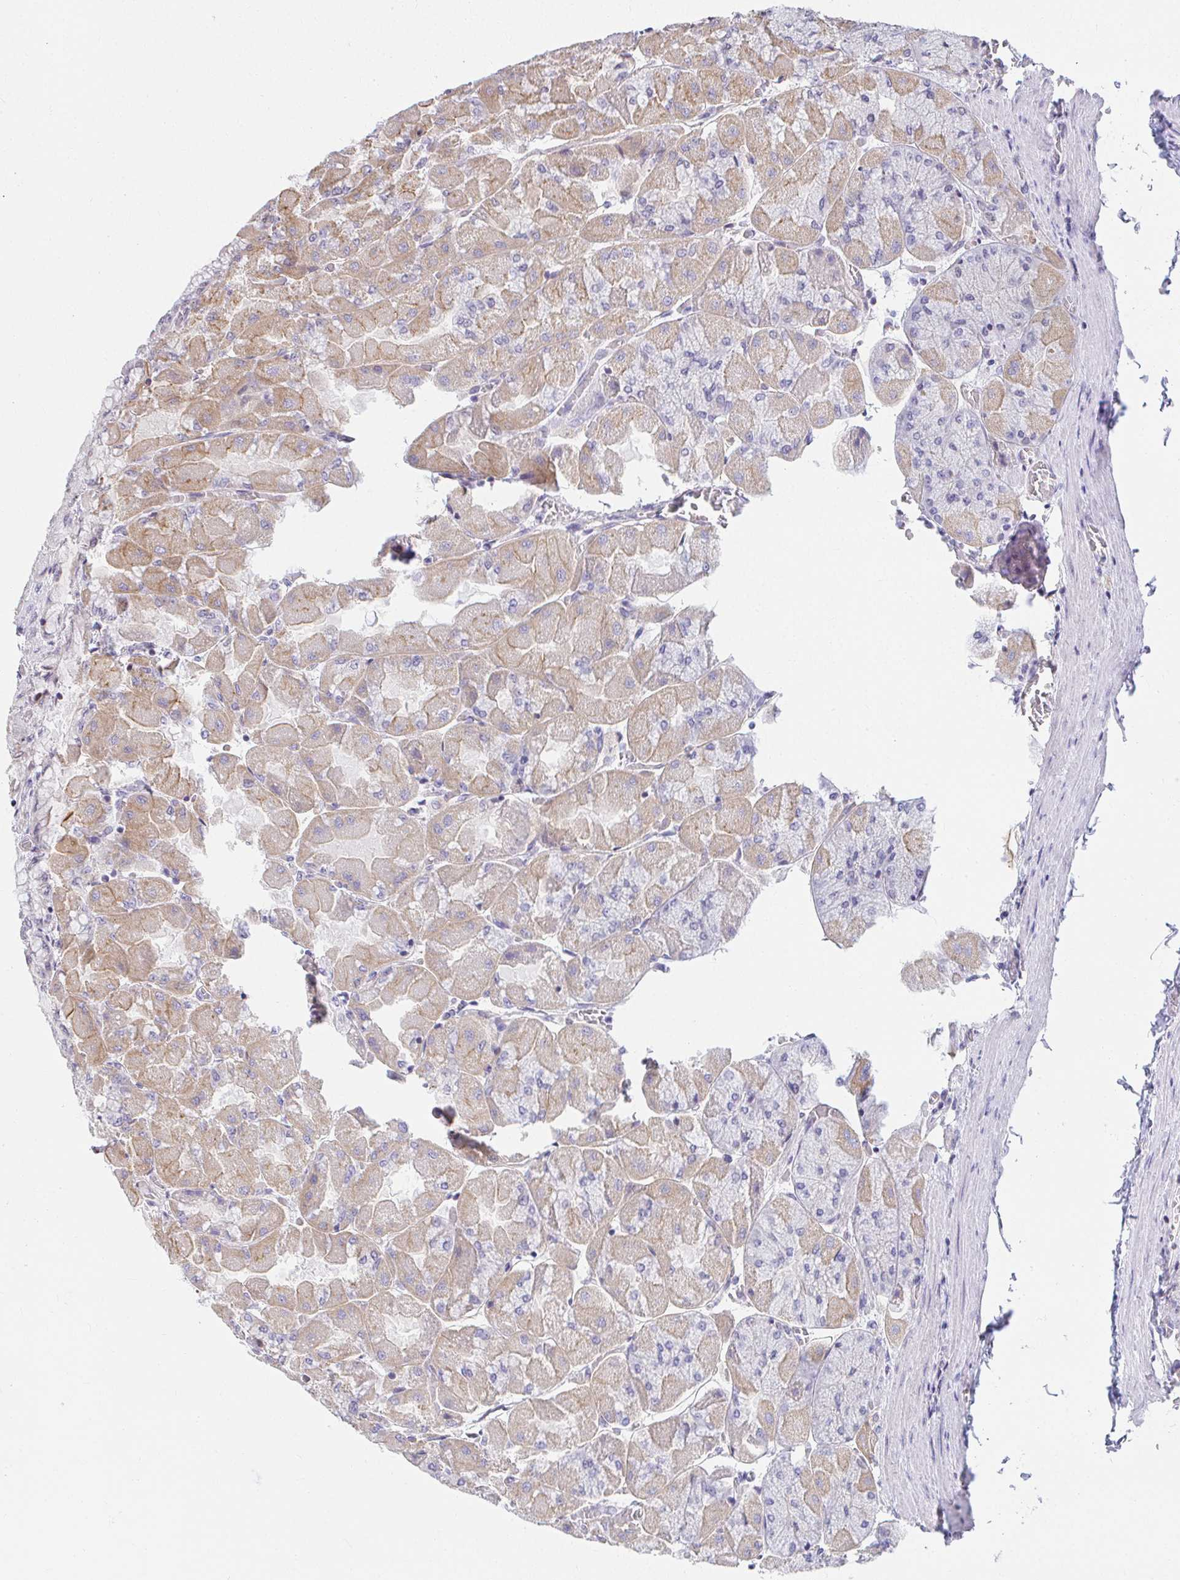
{"staining": {"intensity": "weak", "quantity": "25%-75%", "location": "cytoplasmic/membranous"}, "tissue": "stomach", "cell_type": "Glandular cells", "image_type": "normal", "snomed": [{"axis": "morphology", "description": "Normal tissue, NOS"}, {"axis": "topography", "description": "Stomach"}], "caption": "Human stomach stained for a protein (brown) displays weak cytoplasmic/membranous positive staining in about 25%-75% of glandular cells.", "gene": "ANK3", "patient": {"sex": "female", "age": 61}}